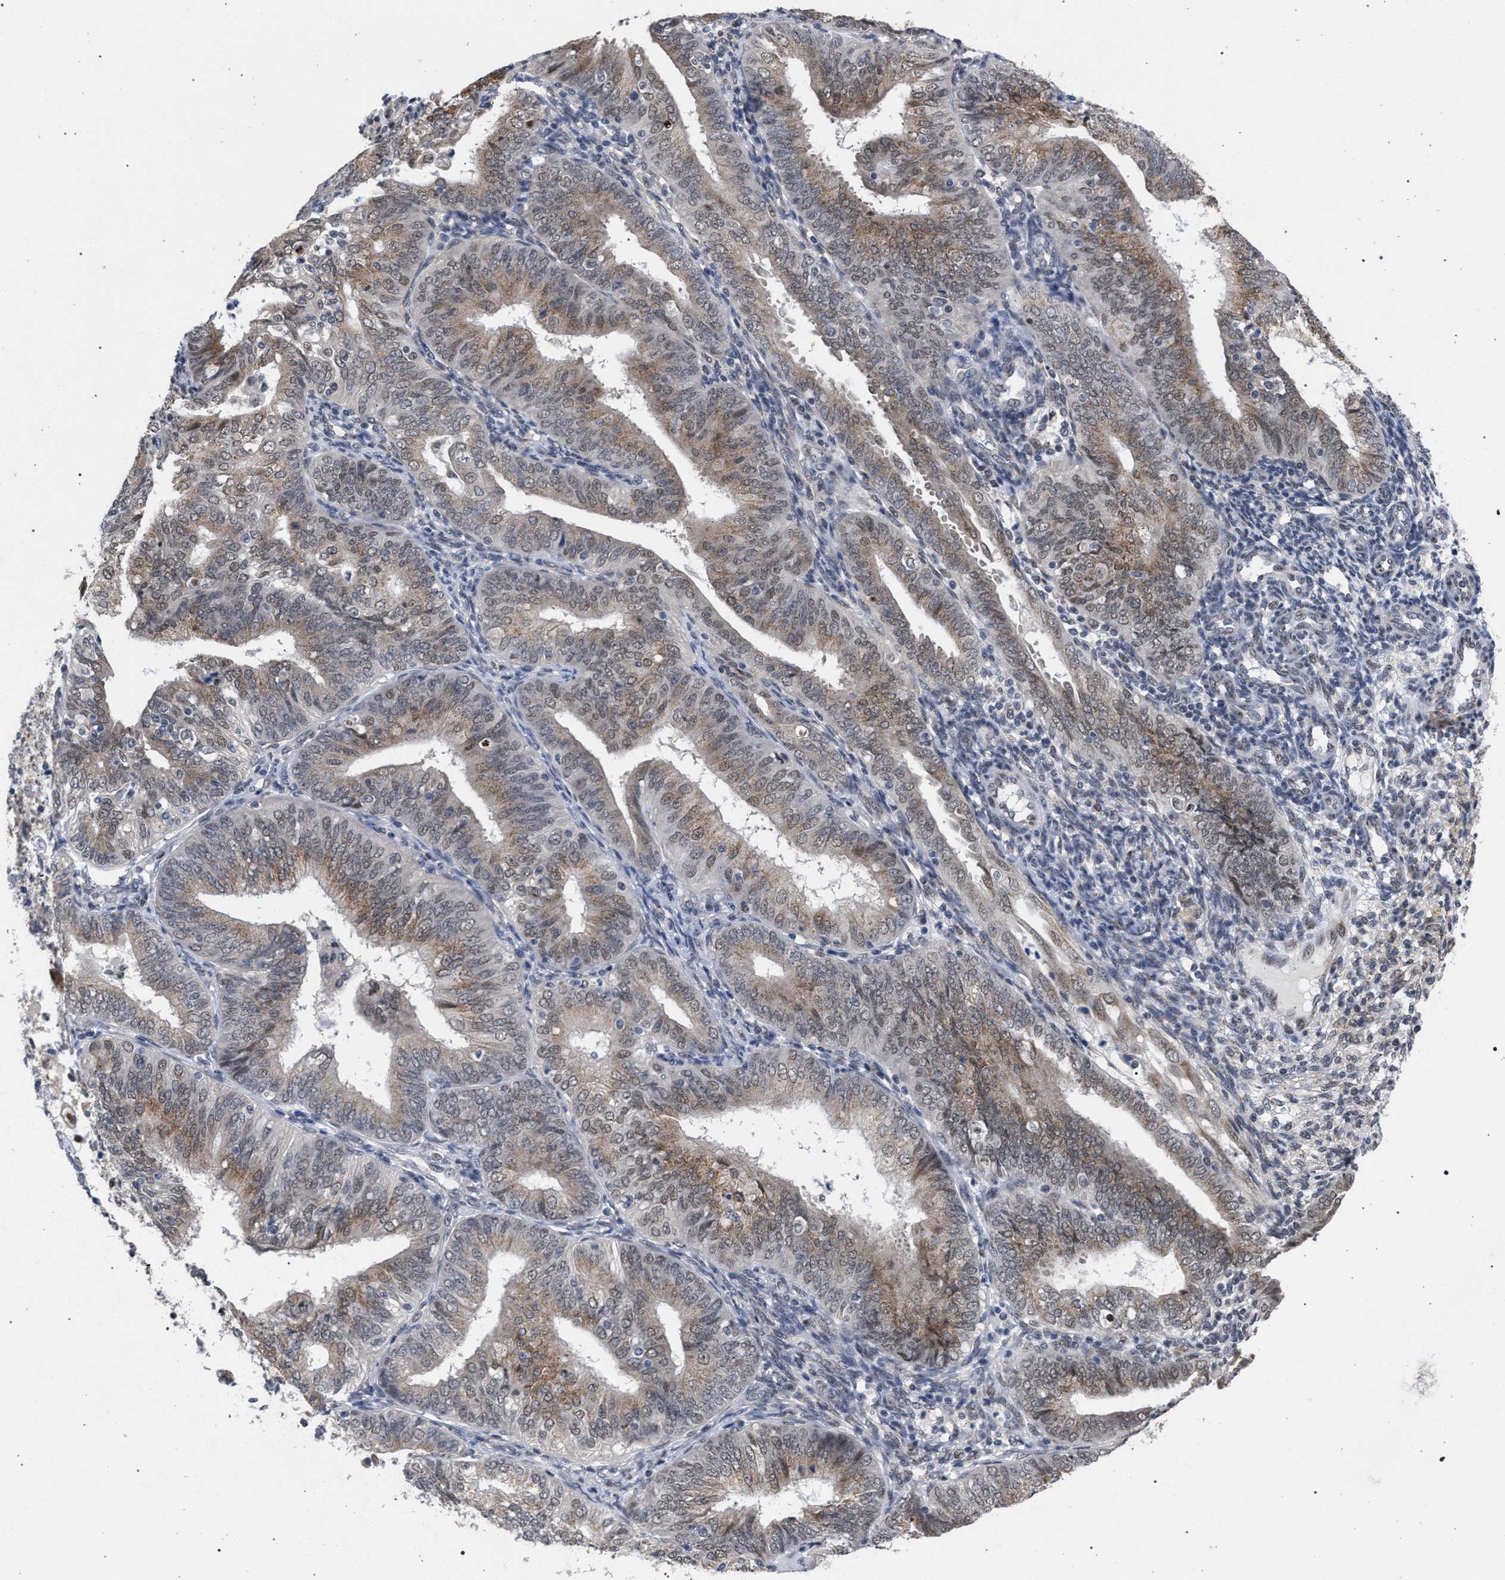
{"staining": {"intensity": "moderate", "quantity": ">75%", "location": "cytoplasmic/membranous"}, "tissue": "endometrial cancer", "cell_type": "Tumor cells", "image_type": "cancer", "snomed": [{"axis": "morphology", "description": "Adenocarcinoma, NOS"}, {"axis": "topography", "description": "Endometrium"}], "caption": "Brown immunohistochemical staining in endometrial cancer shows moderate cytoplasmic/membranous expression in approximately >75% of tumor cells.", "gene": "GOLGA2", "patient": {"sex": "female", "age": 58}}